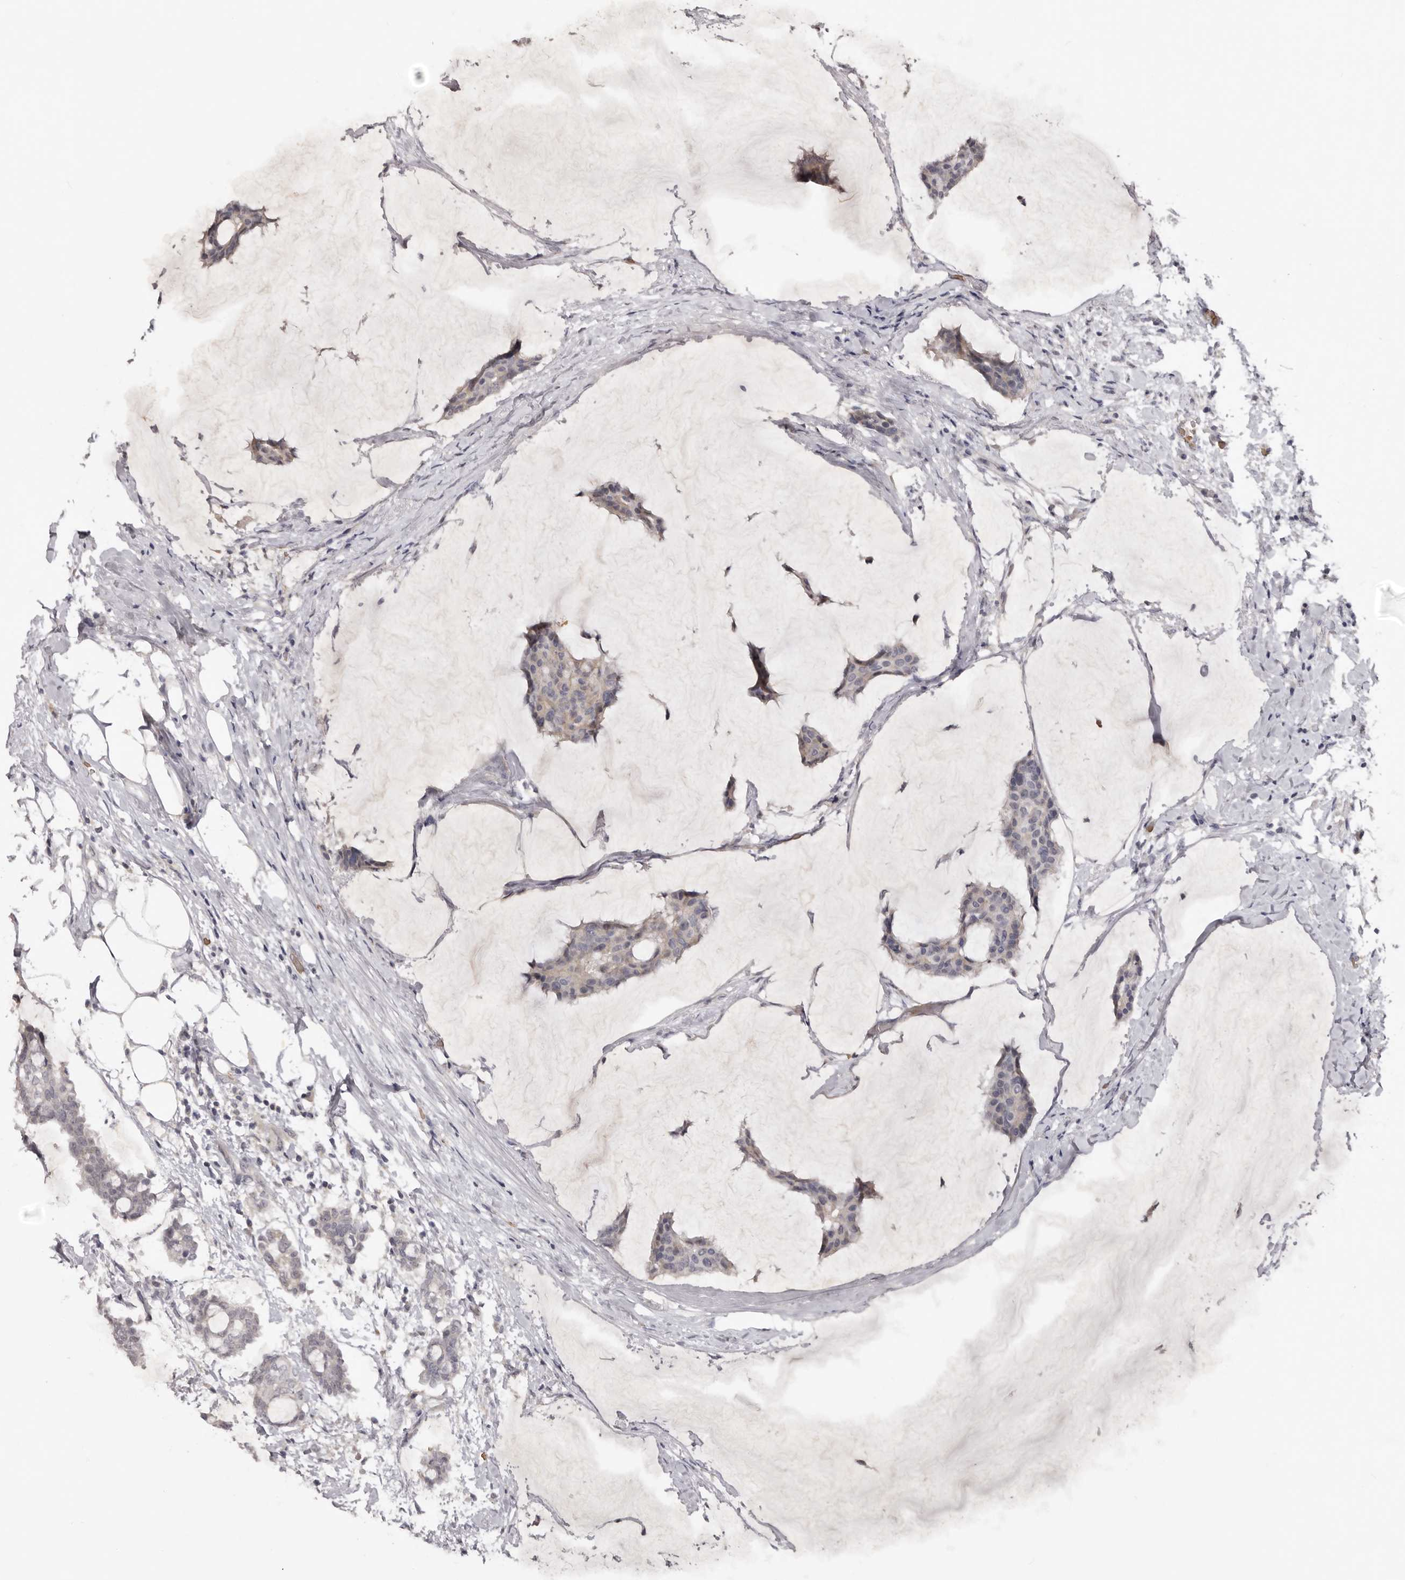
{"staining": {"intensity": "weak", "quantity": "<25%", "location": "cytoplasmic/membranous"}, "tissue": "breast cancer", "cell_type": "Tumor cells", "image_type": "cancer", "snomed": [{"axis": "morphology", "description": "Duct carcinoma"}, {"axis": "topography", "description": "Breast"}], "caption": "Immunohistochemical staining of breast intraductal carcinoma shows no significant staining in tumor cells. (DAB (3,3'-diaminobenzidine) immunohistochemistry visualized using brightfield microscopy, high magnification).", "gene": "TNR", "patient": {"sex": "female", "age": 93}}